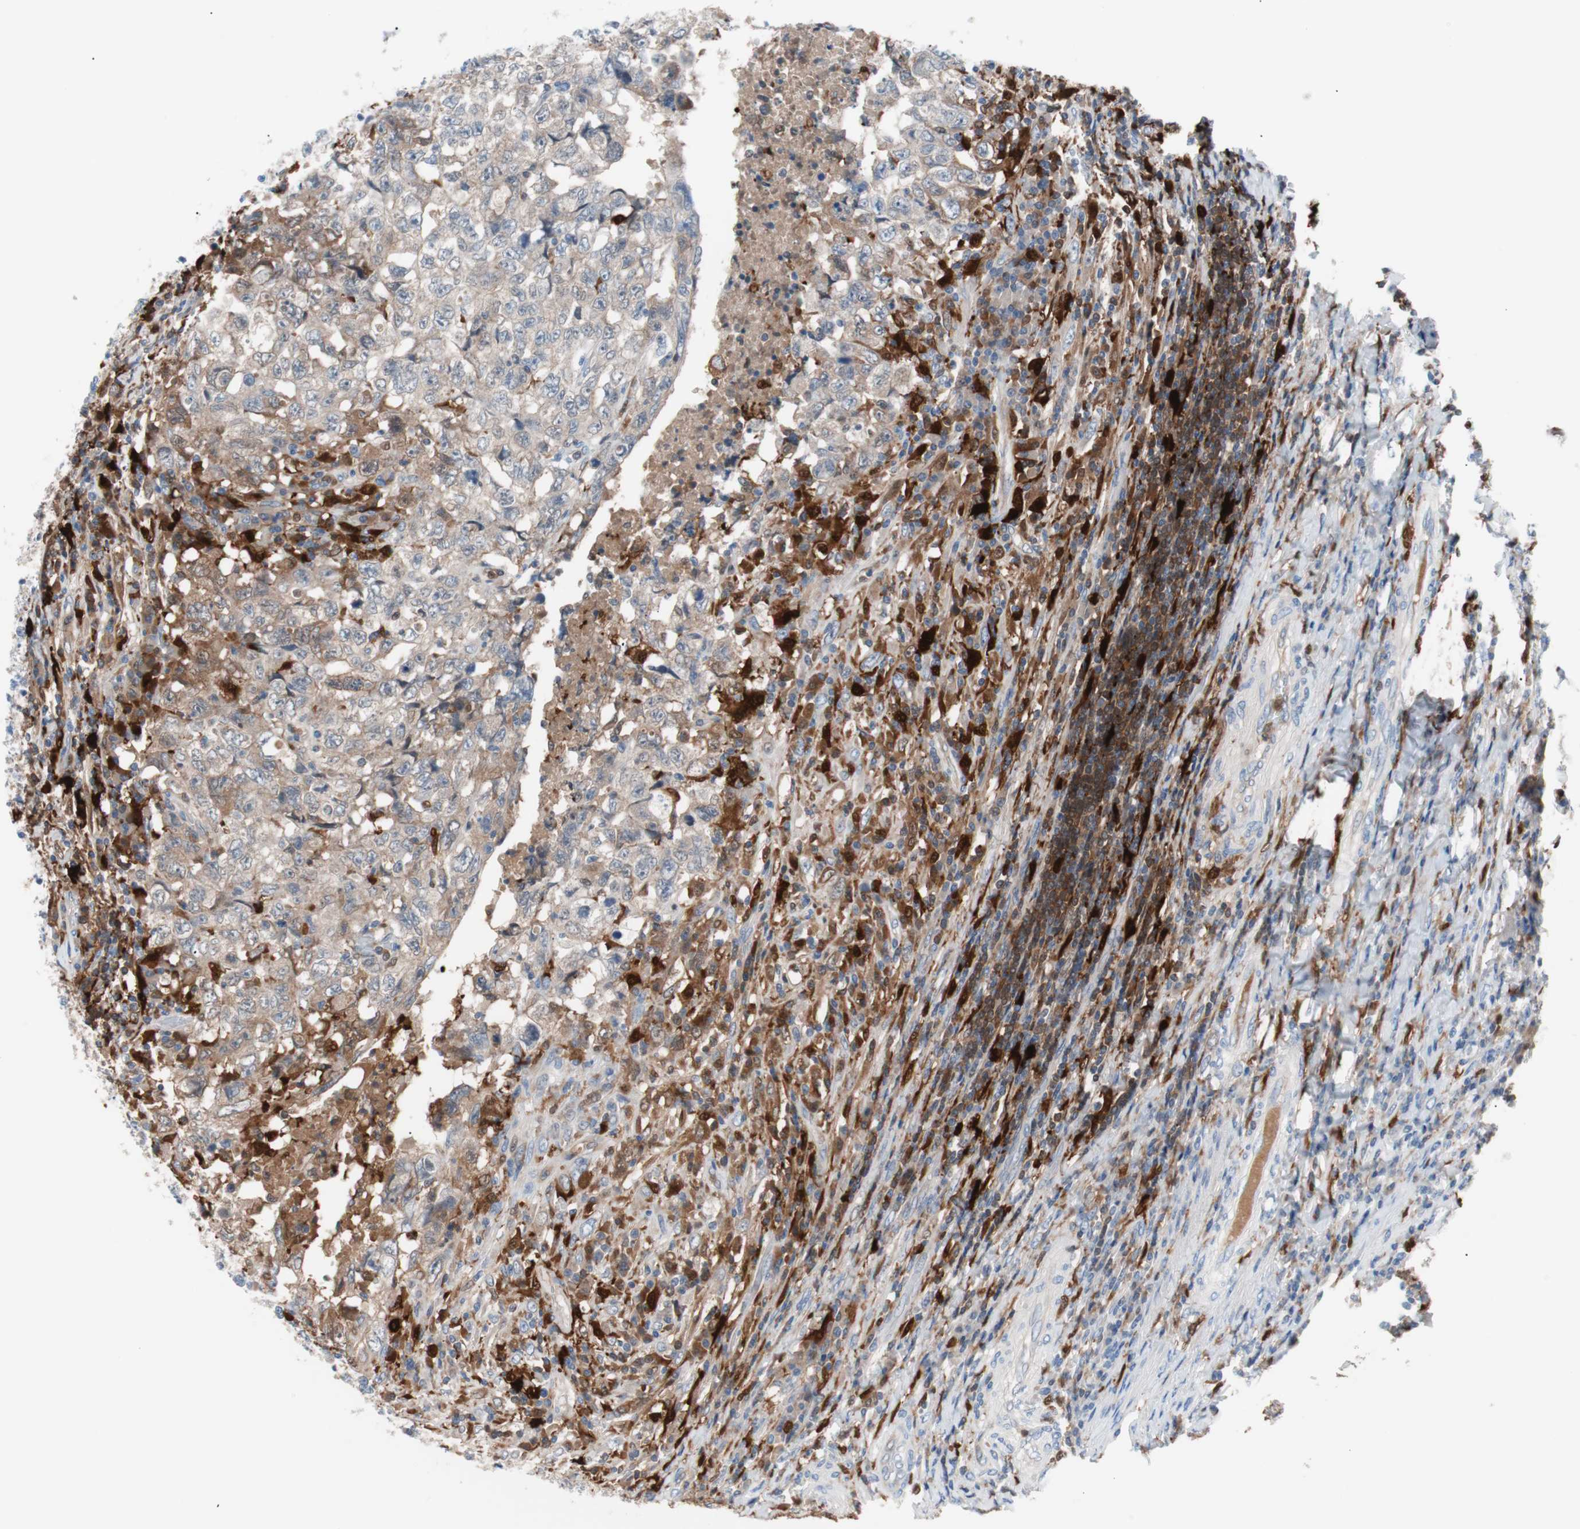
{"staining": {"intensity": "moderate", "quantity": ">75%", "location": "cytoplasmic/membranous"}, "tissue": "testis cancer", "cell_type": "Tumor cells", "image_type": "cancer", "snomed": [{"axis": "morphology", "description": "Necrosis, NOS"}, {"axis": "morphology", "description": "Carcinoma, Embryonal, NOS"}, {"axis": "topography", "description": "Testis"}], "caption": "Testis cancer (embryonal carcinoma) tissue shows moderate cytoplasmic/membranous staining in approximately >75% of tumor cells", "gene": "IL18", "patient": {"sex": "male", "age": 19}}